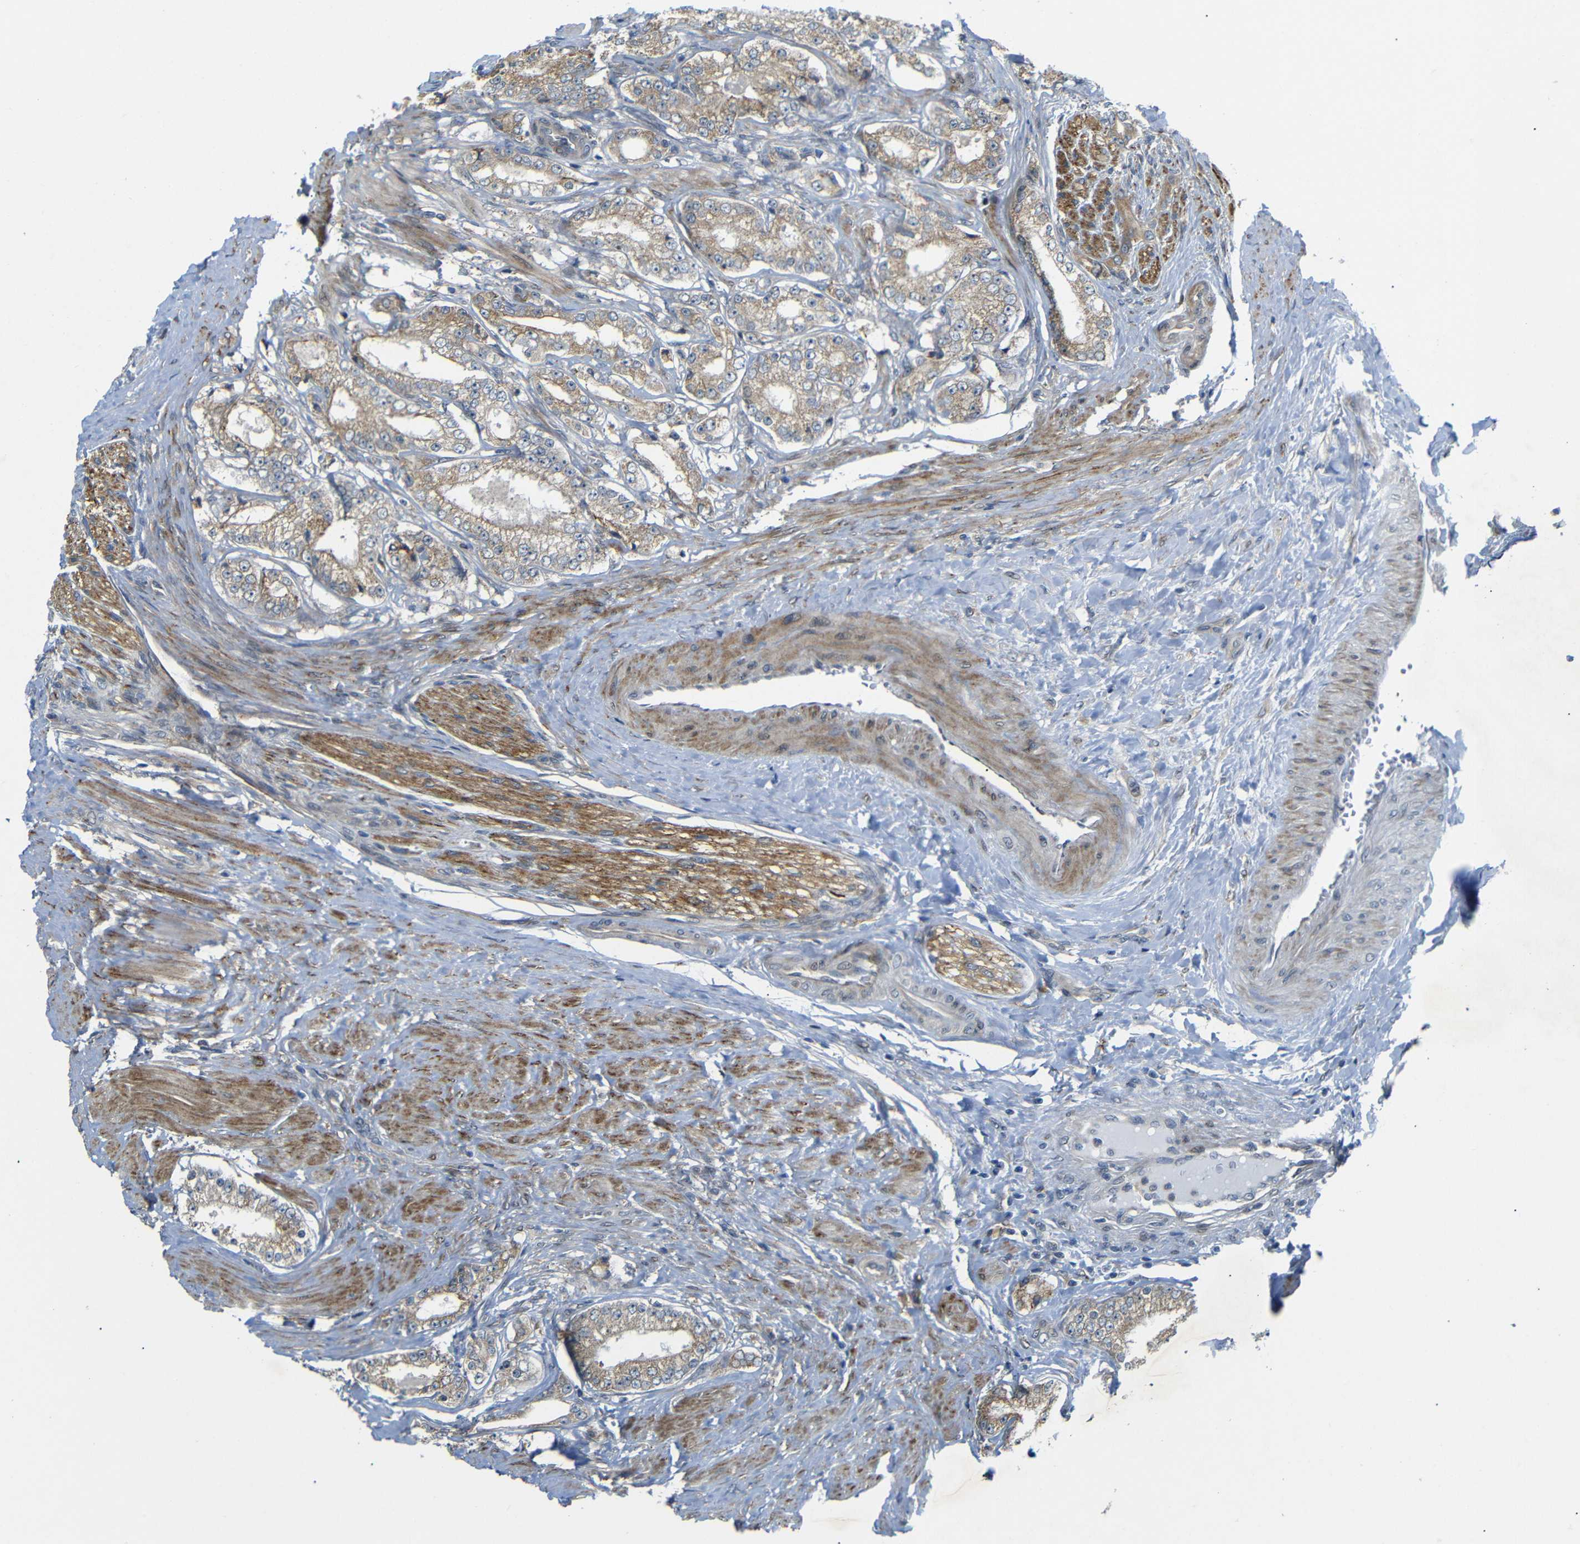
{"staining": {"intensity": "moderate", "quantity": ">75%", "location": "cytoplasmic/membranous"}, "tissue": "prostate cancer", "cell_type": "Tumor cells", "image_type": "cancer", "snomed": [{"axis": "morphology", "description": "Adenocarcinoma, Low grade"}, {"axis": "topography", "description": "Prostate"}], "caption": "Tumor cells display medium levels of moderate cytoplasmic/membranous expression in about >75% of cells in prostate cancer (low-grade adenocarcinoma). The protein is shown in brown color, while the nuclei are stained blue.", "gene": "P3H2", "patient": {"sex": "male", "age": 63}}